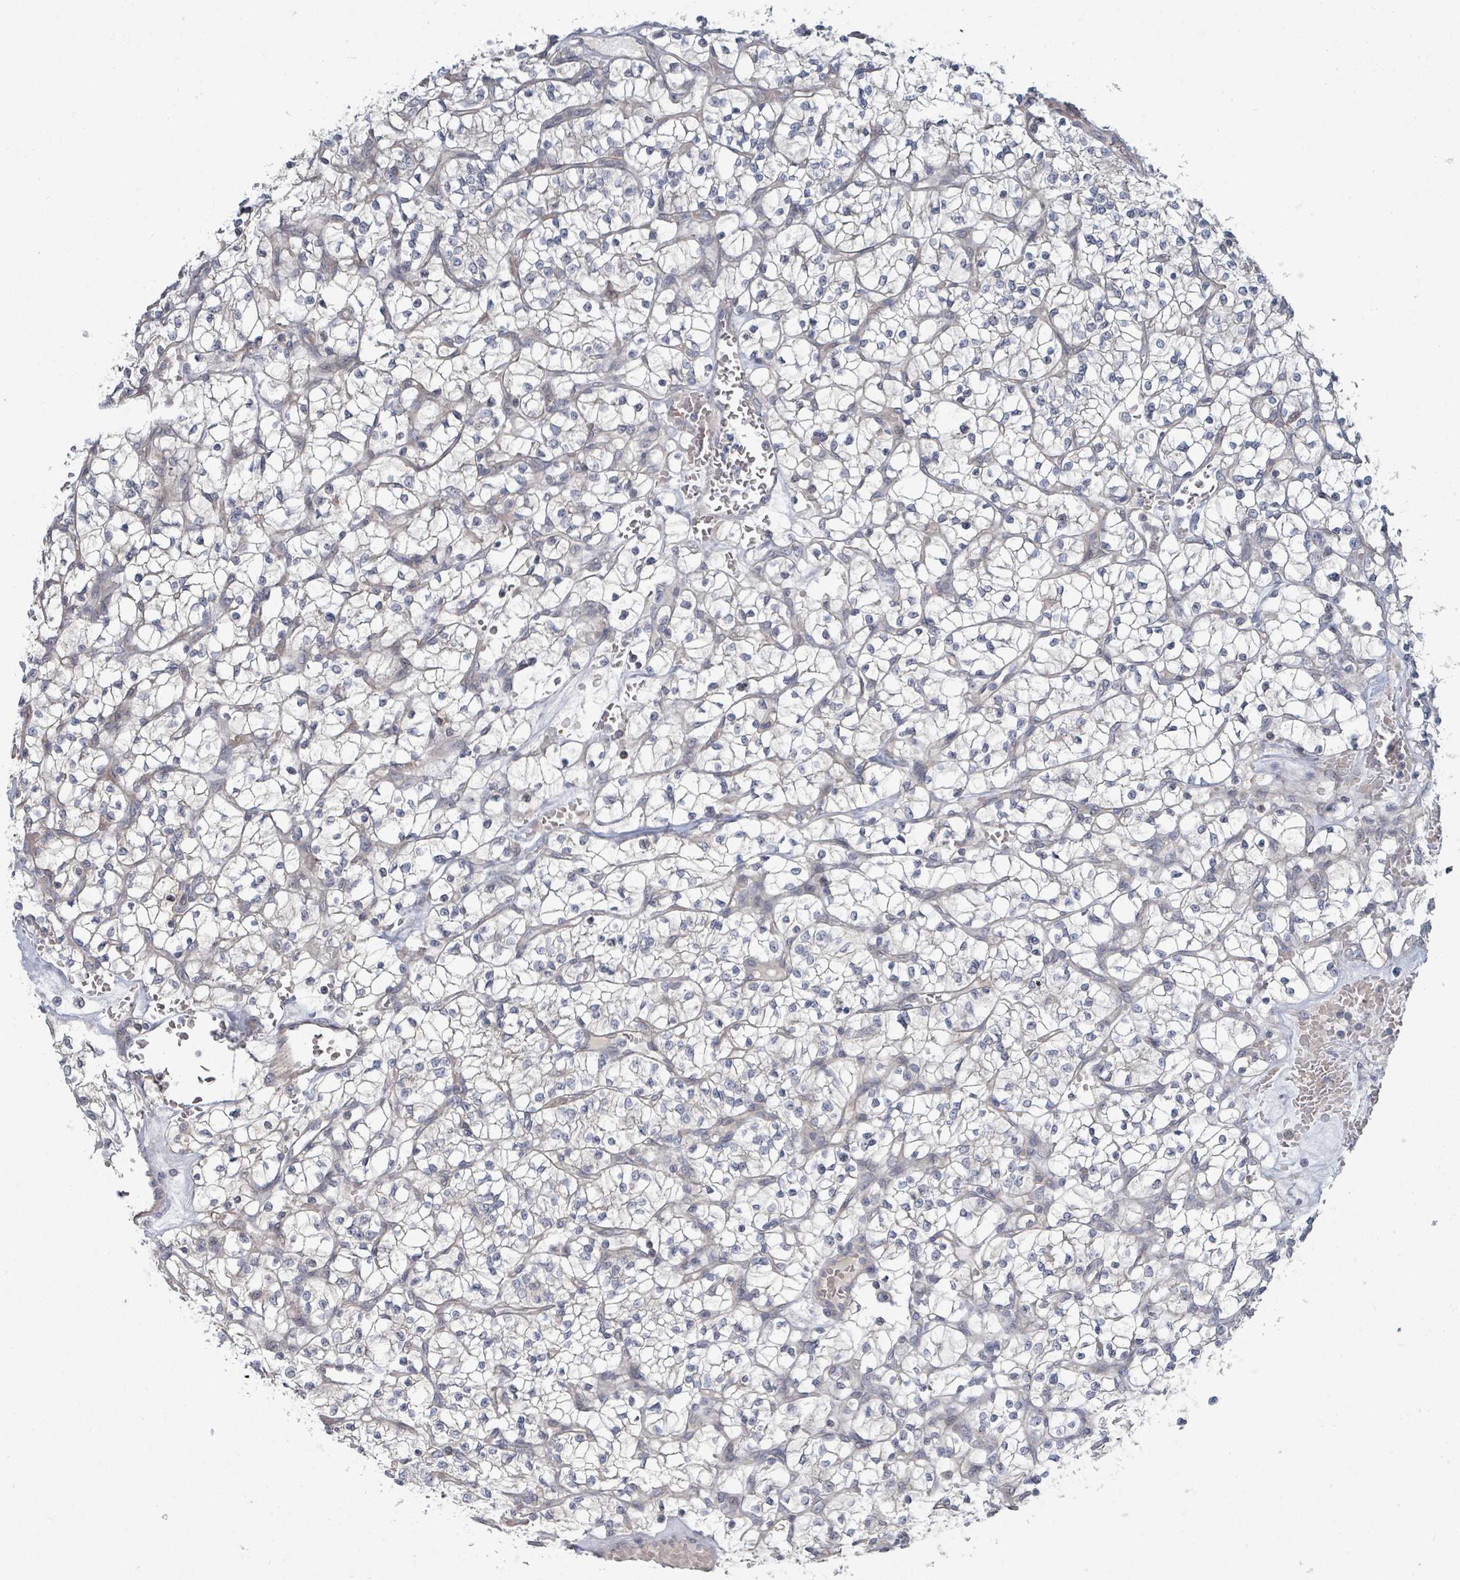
{"staining": {"intensity": "negative", "quantity": "none", "location": "none"}, "tissue": "renal cancer", "cell_type": "Tumor cells", "image_type": "cancer", "snomed": [{"axis": "morphology", "description": "Adenocarcinoma, NOS"}, {"axis": "topography", "description": "Kidney"}], "caption": "Tumor cells show no significant staining in renal adenocarcinoma.", "gene": "SLC25A45", "patient": {"sex": "female", "age": 64}}